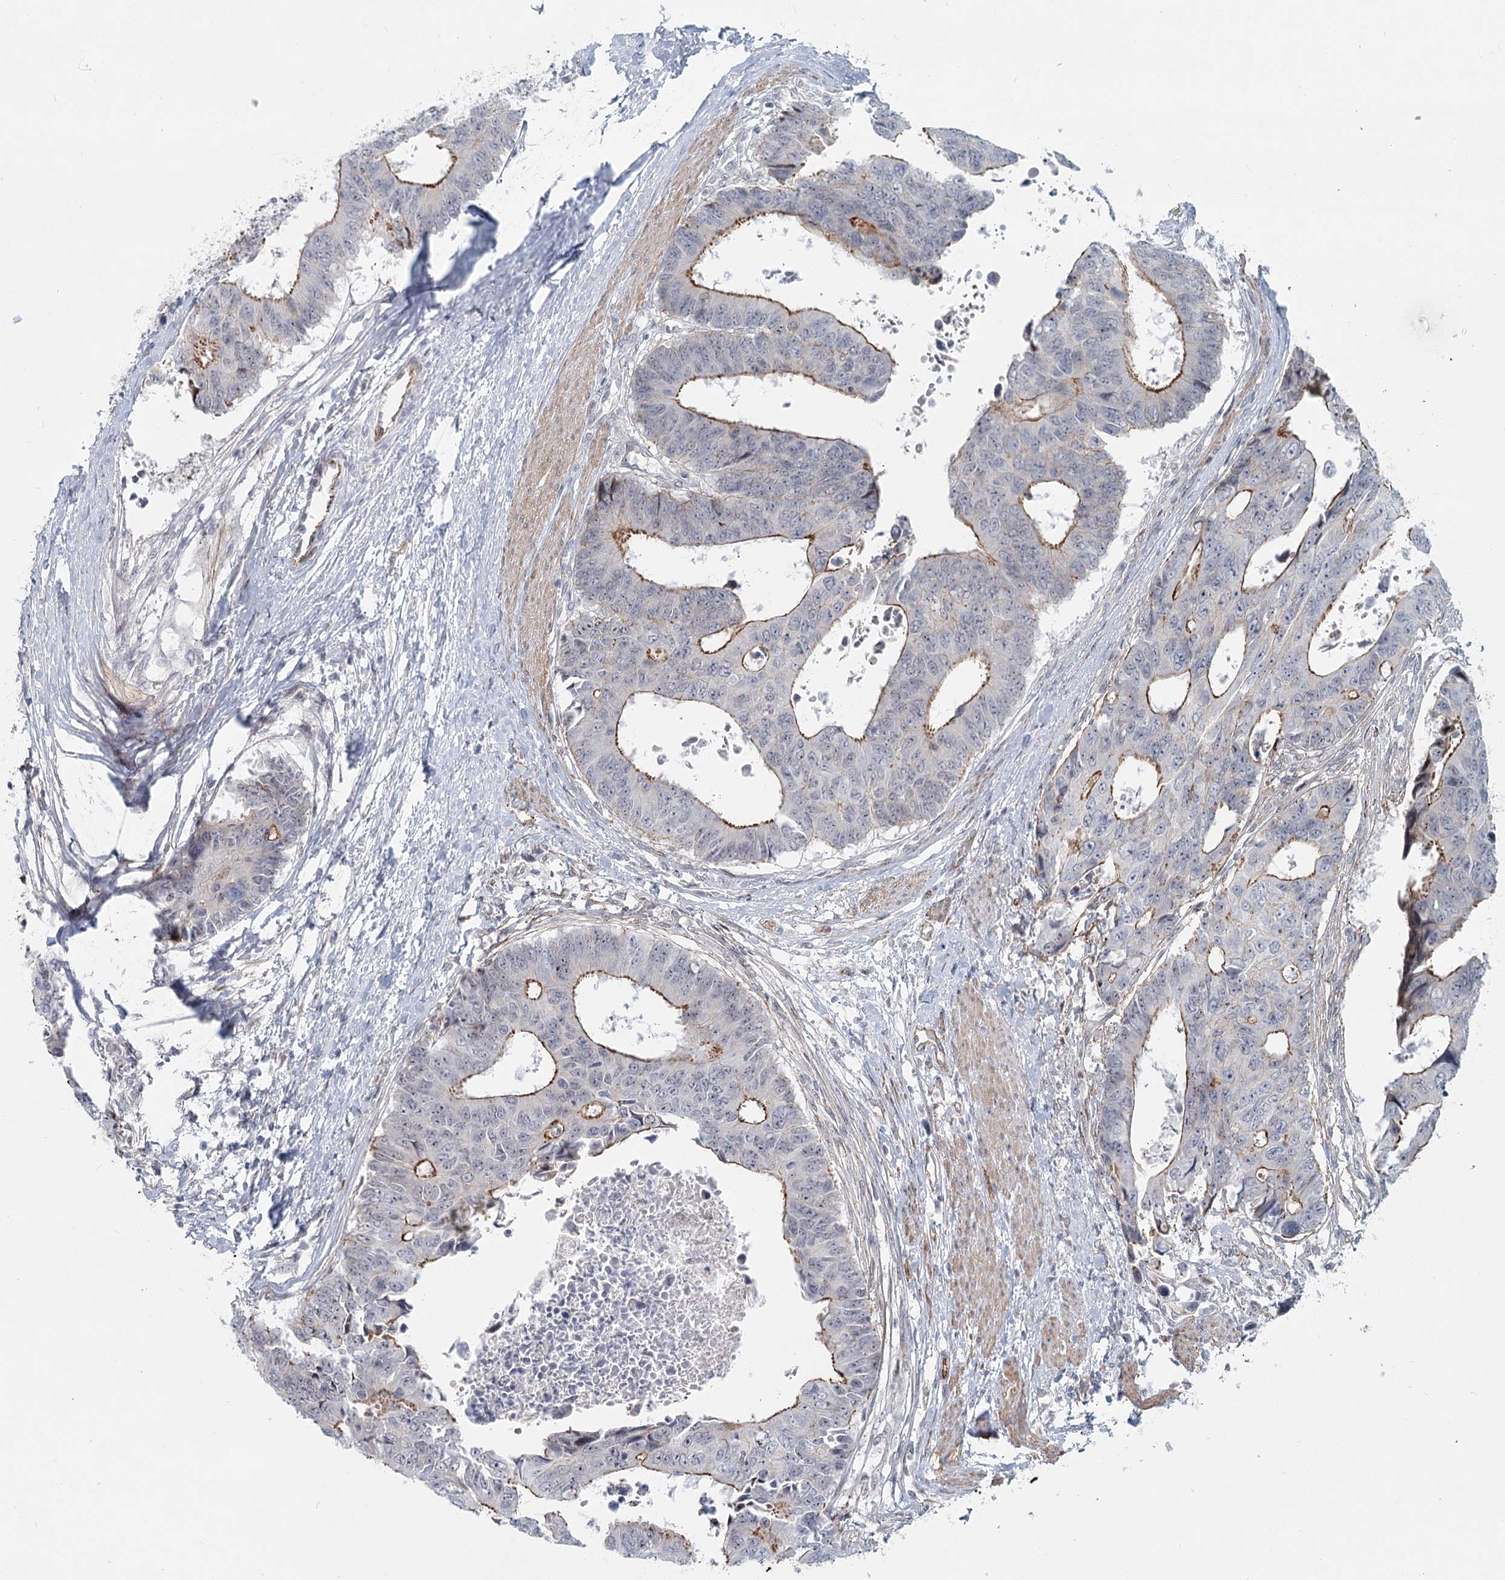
{"staining": {"intensity": "moderate", "quantity": "25%-75%", "location": "cytoplasmic/membranous"}, "tissue": "colorectal cancer", "cell_type": "Tumor cells", "image_type": "cancer", "snomed": [{"axis": "morphology", "description": "Adenocarcinoma, NOS"}, {"axis": "topography", "description": "Rectum"}], "caption": "Tumor cells display medium levels of moderate cytoplasmic/membranous positivity in about 25%-75% of cells in human colorectal cancer.", "gene": "ABHD8", "patient": {"sex": "male", "age": 84}}